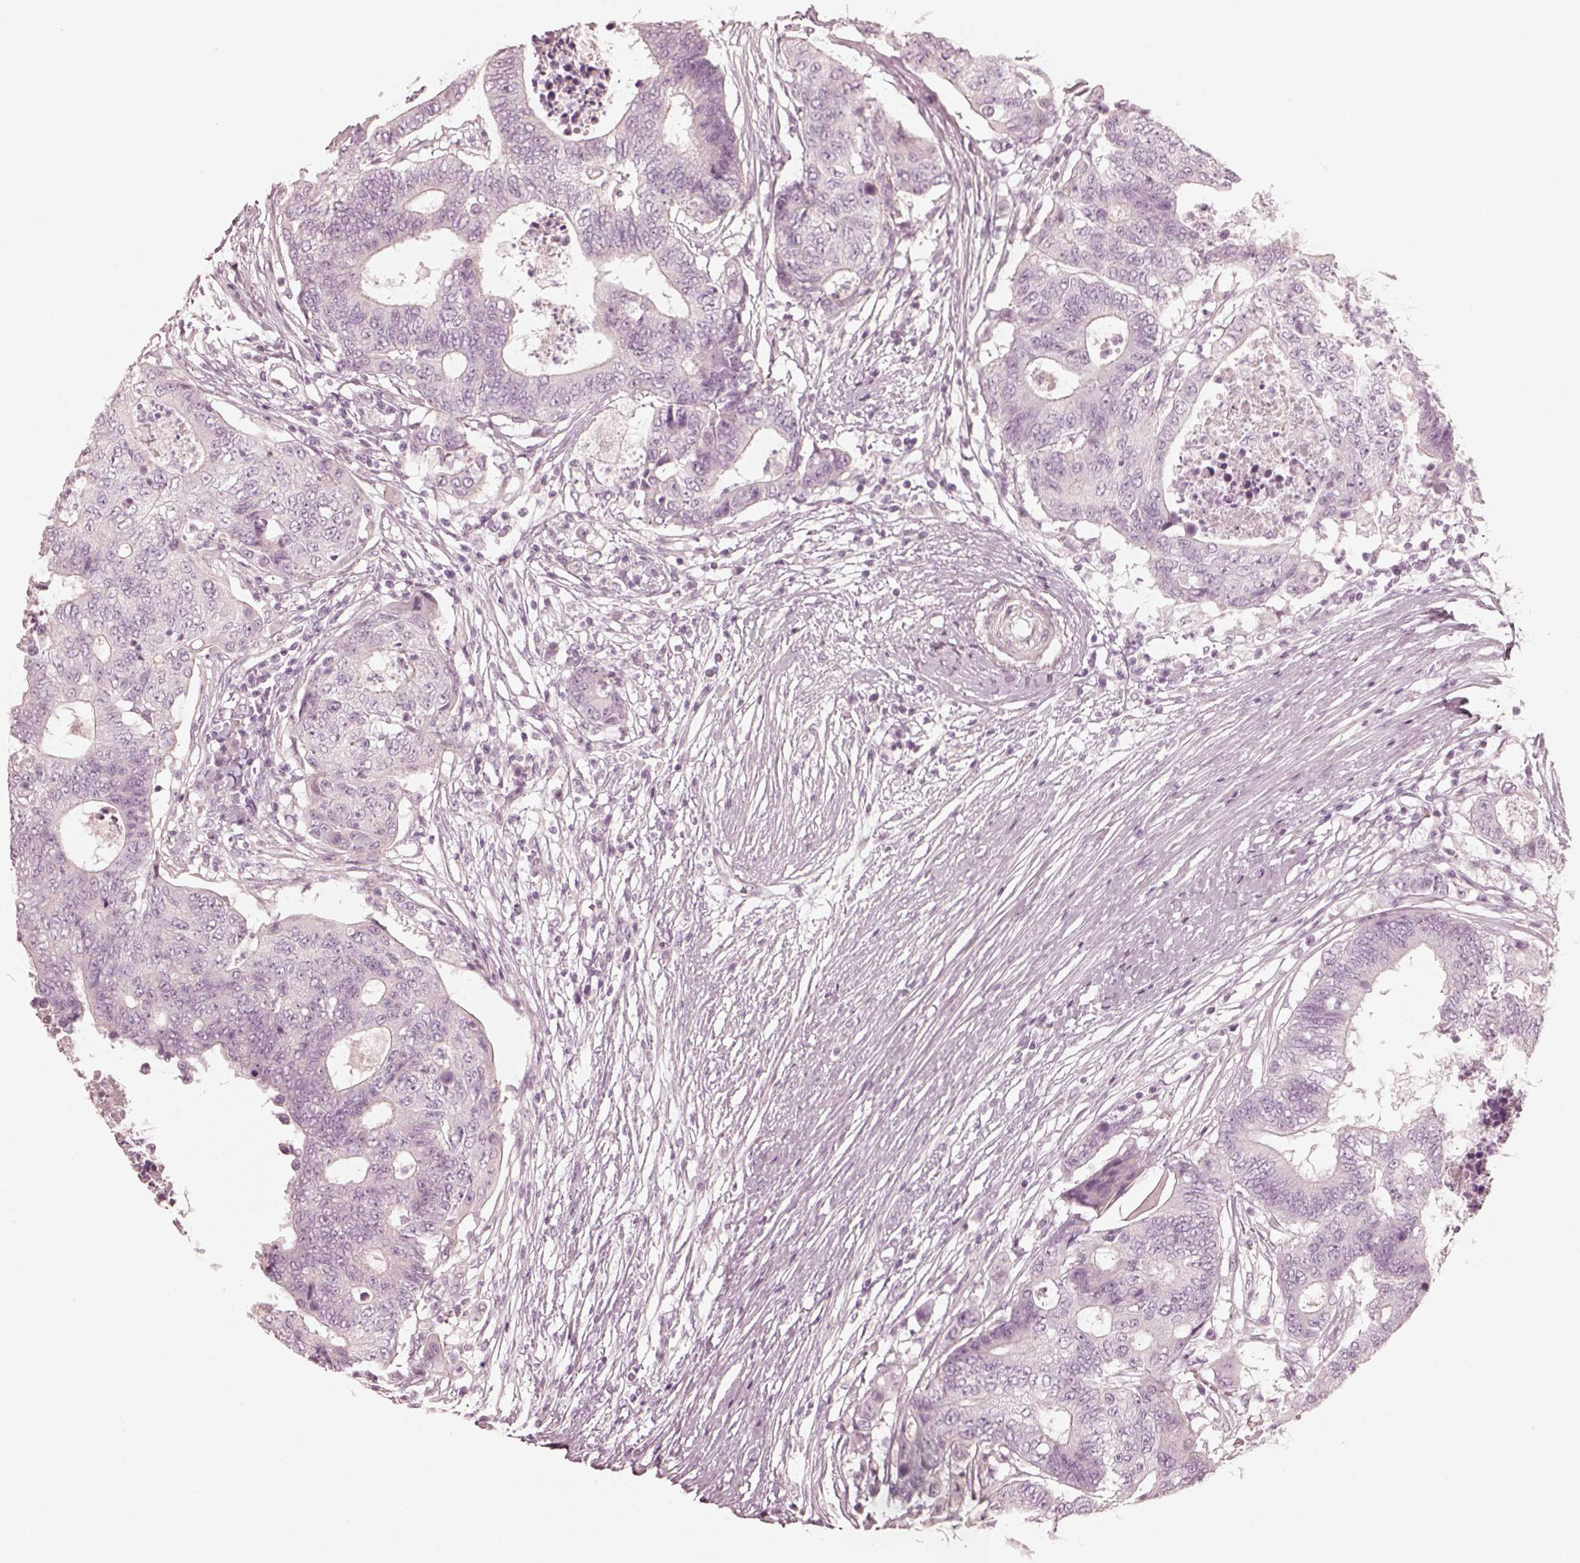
{"staining": {"intensity": "negative", "quantity": "none", "location": "none"}, "tissue": "colorectal cancer", "cell_type": "Tumor cells", "image_type": "cancer", "snomed": [{"axis": "morphology", "description": "Adenocarcinoma, NOS"}, {"axis": "topography", "description": "Colon"}], "caption": "The photomicrograph exhibits no staining of tumor cells in adenocarcinoma (colorectal).", "gene": "SPATA24", "patient": {"sex": "female", "age": 48}}